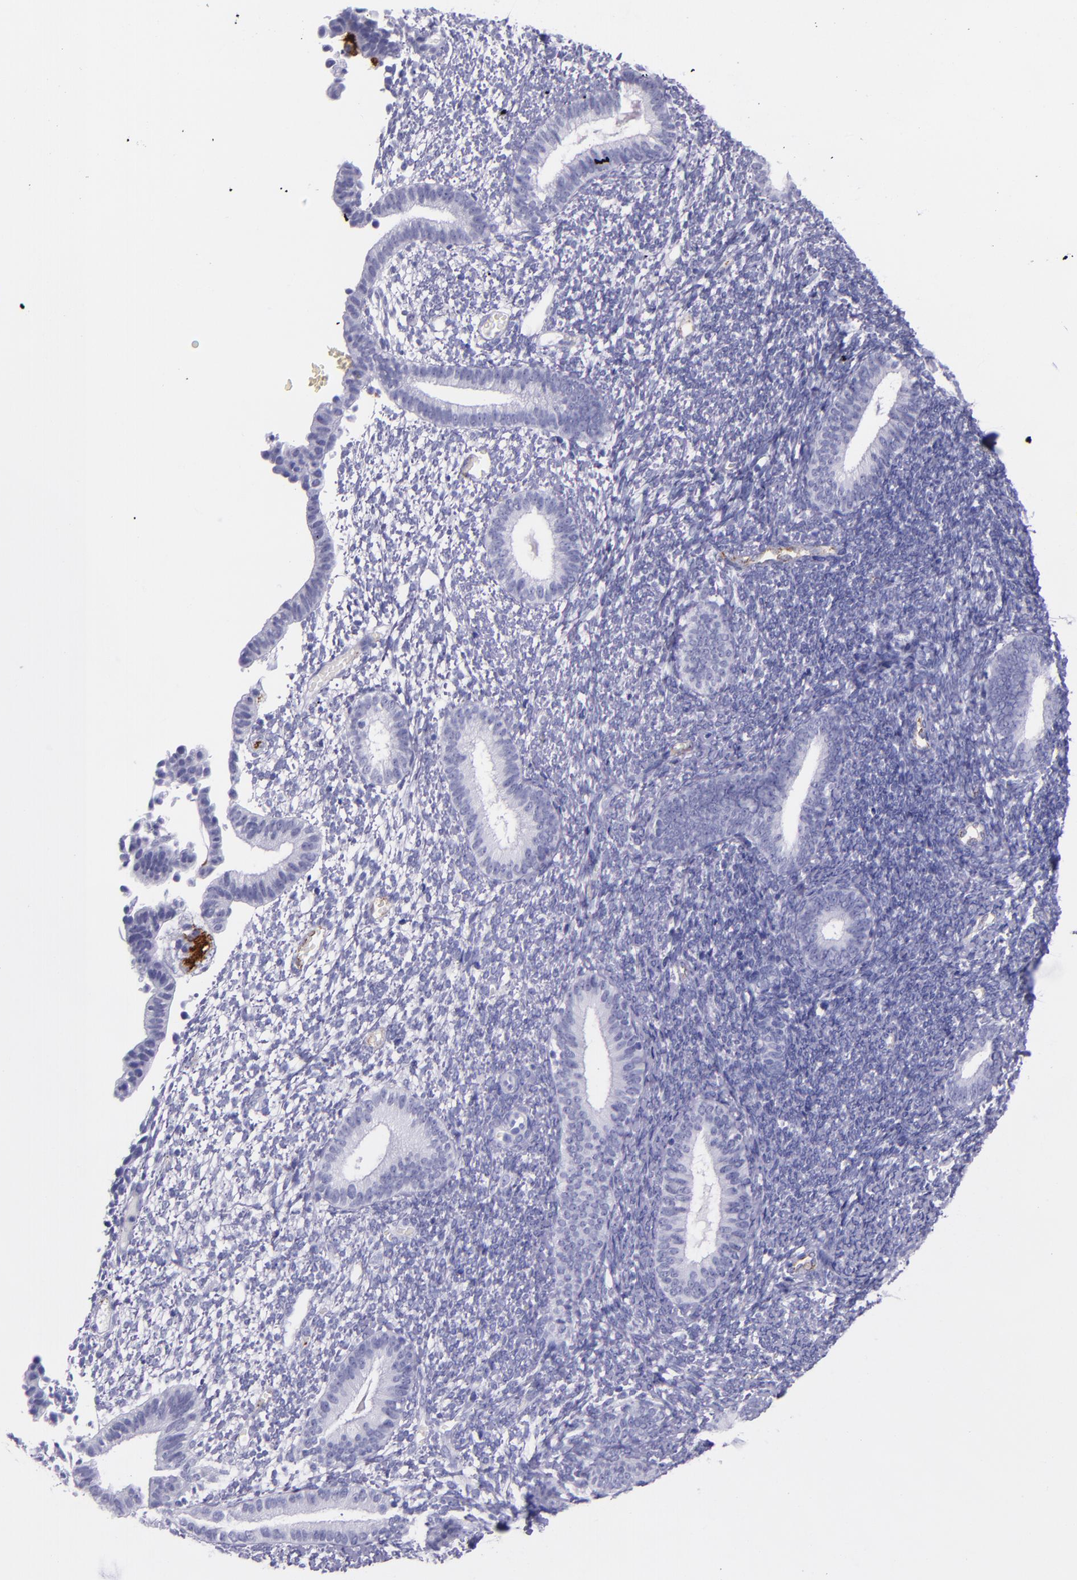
{"staining": {"intensity": "negative", "quantity": "none", "location": "none"}, "tissue": "endometrium", "cell_type": "Cells in endometrial stroma", "image_type": "normal", "snomed": [{"axis": "morphology", "description": "Normal tissue, NOS"}, {"axis": "topography", "description": "Smooth muscle"}, {"axis": "topography", "description": "Endometrium"}], "caption": "Immunohistochemistry image of unremarkable endometrium: human endometrium stained with DAB (3,3'-diaminobenzidine) exhibits no significant protein expression in cells in endometrial stroma.", "gene": "SELE", "patient": {"sex": "female", "age": 57}}